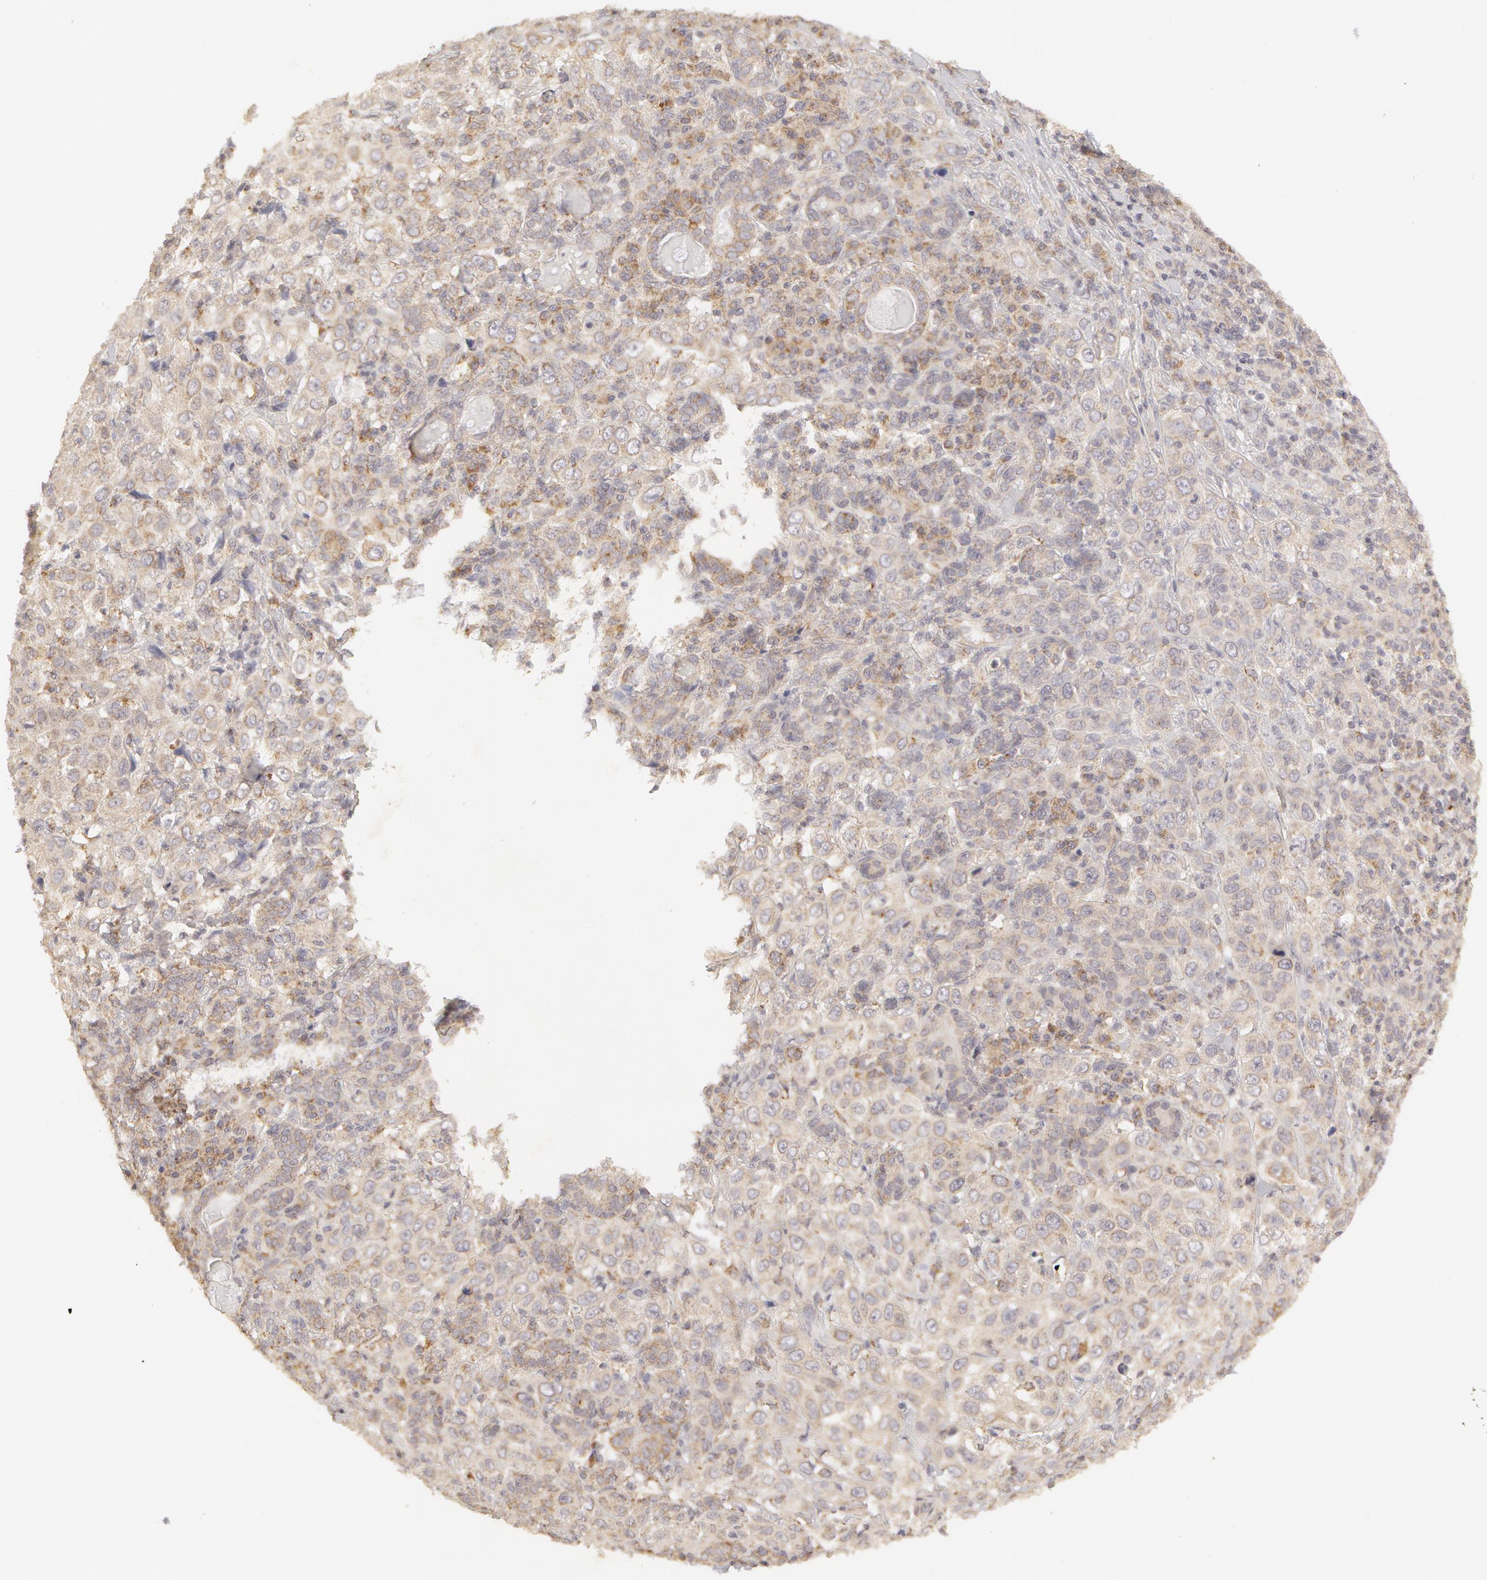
{"staining": {"intensity": "weak", "quantity": "<25%", "location": "cytoplasmic/membranous"}, "tissue": "skin cancer", "cell_type": "Tumor cells", "image_type": "cancer", "snomed": [{"axis": "morphology", "description": "Squamous cell carcinoma, NOS"}, {"axis": "topography", "description": "Skin"}], "caption": "Image shows no significant protein expression in tumor cells of skin squamous cell carcinoma. The staining was performed using DAB (3,3'-diaminobenzidine) to visualize the protein expression in brown, while the nuclei were stained in blue with hematoxylin (Magnification: 20x).", "gene": "ADPRH", "patient": {"sex": "male", "age": 84}}